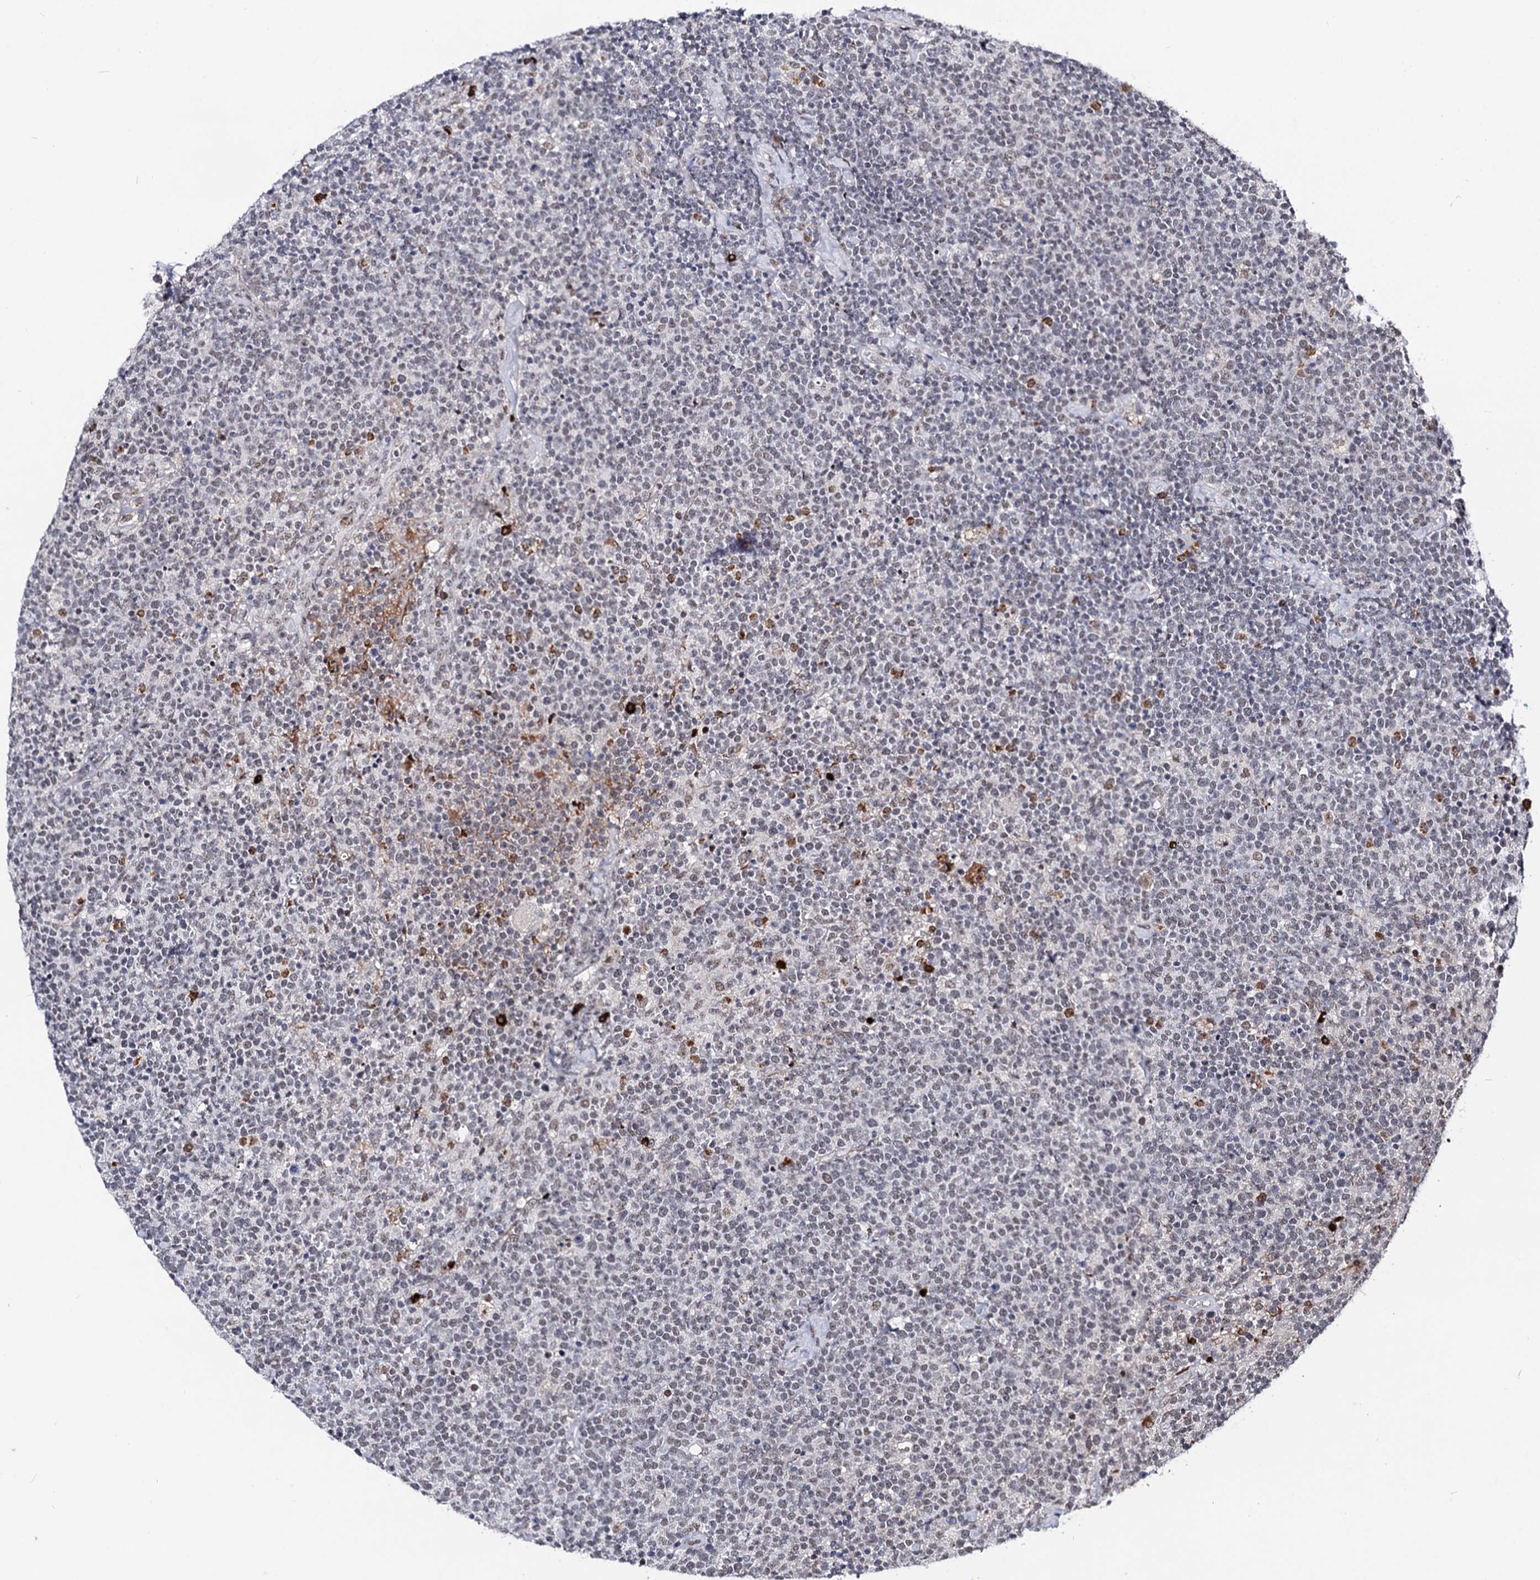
{"staining": {"intensity": "negative", "quantity": "none", "location": "none"}, "tissue": "lymphoma", "cell_type": "Tumor cells", "image_type": "cancer", "snomed": [{"axis": "morphology", "description": "Malignant lymphoma, non-Hodgkin's type, High grade"}, {"axis": "topography", "description": "Lymph node"}], "caption": "High power microscopy photomicrograph of an immunohistochemistry (IHC) photomicrograph of high-grade malignant lymphoma, non-Hodgkin's type, revealing no significant expression in tumor cells.", "gene": "SFSWAP", "patient": {"sex": "male", "age": 61}}